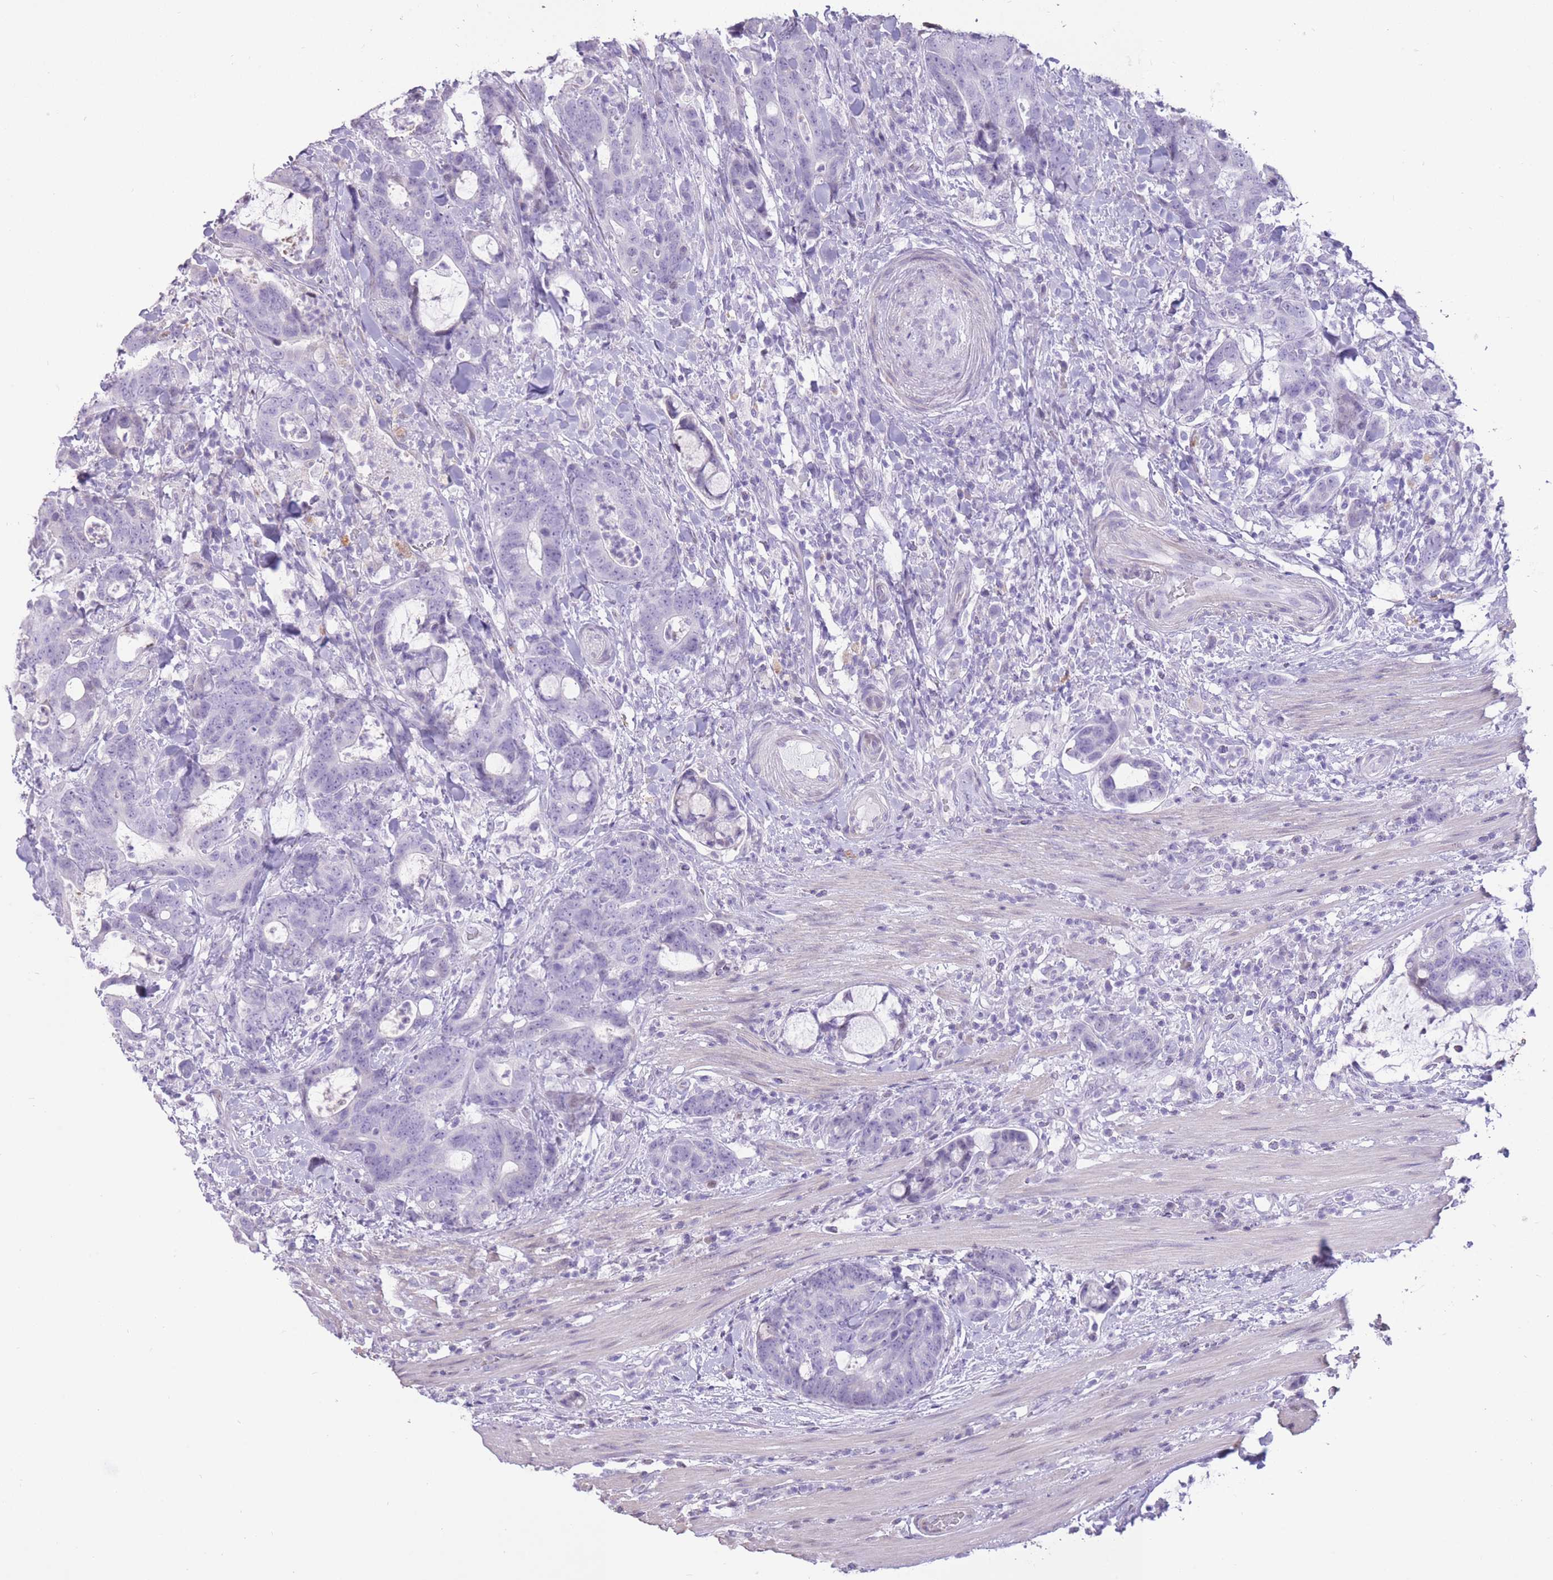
{"staining": {"intensity": "negative", "quantity": "none", "location": "none"}, "tissue": "colorectal cancer", "cell_type": "Tumor cells", "image_type": "cancer", "snomed": [{"axis": "morphology", "description": "Adenocarcinoma, NOS"}, {"axis": "topography", "description": "Colon"}], "caption": "This is an immunohistochemistry (IHC) photomicrograph of colorectal cancer (adenocarcinoma). There is no positivity in tumor cells.", "gene": "WDR70", "patient": {"sex": "female", "age": 82}}